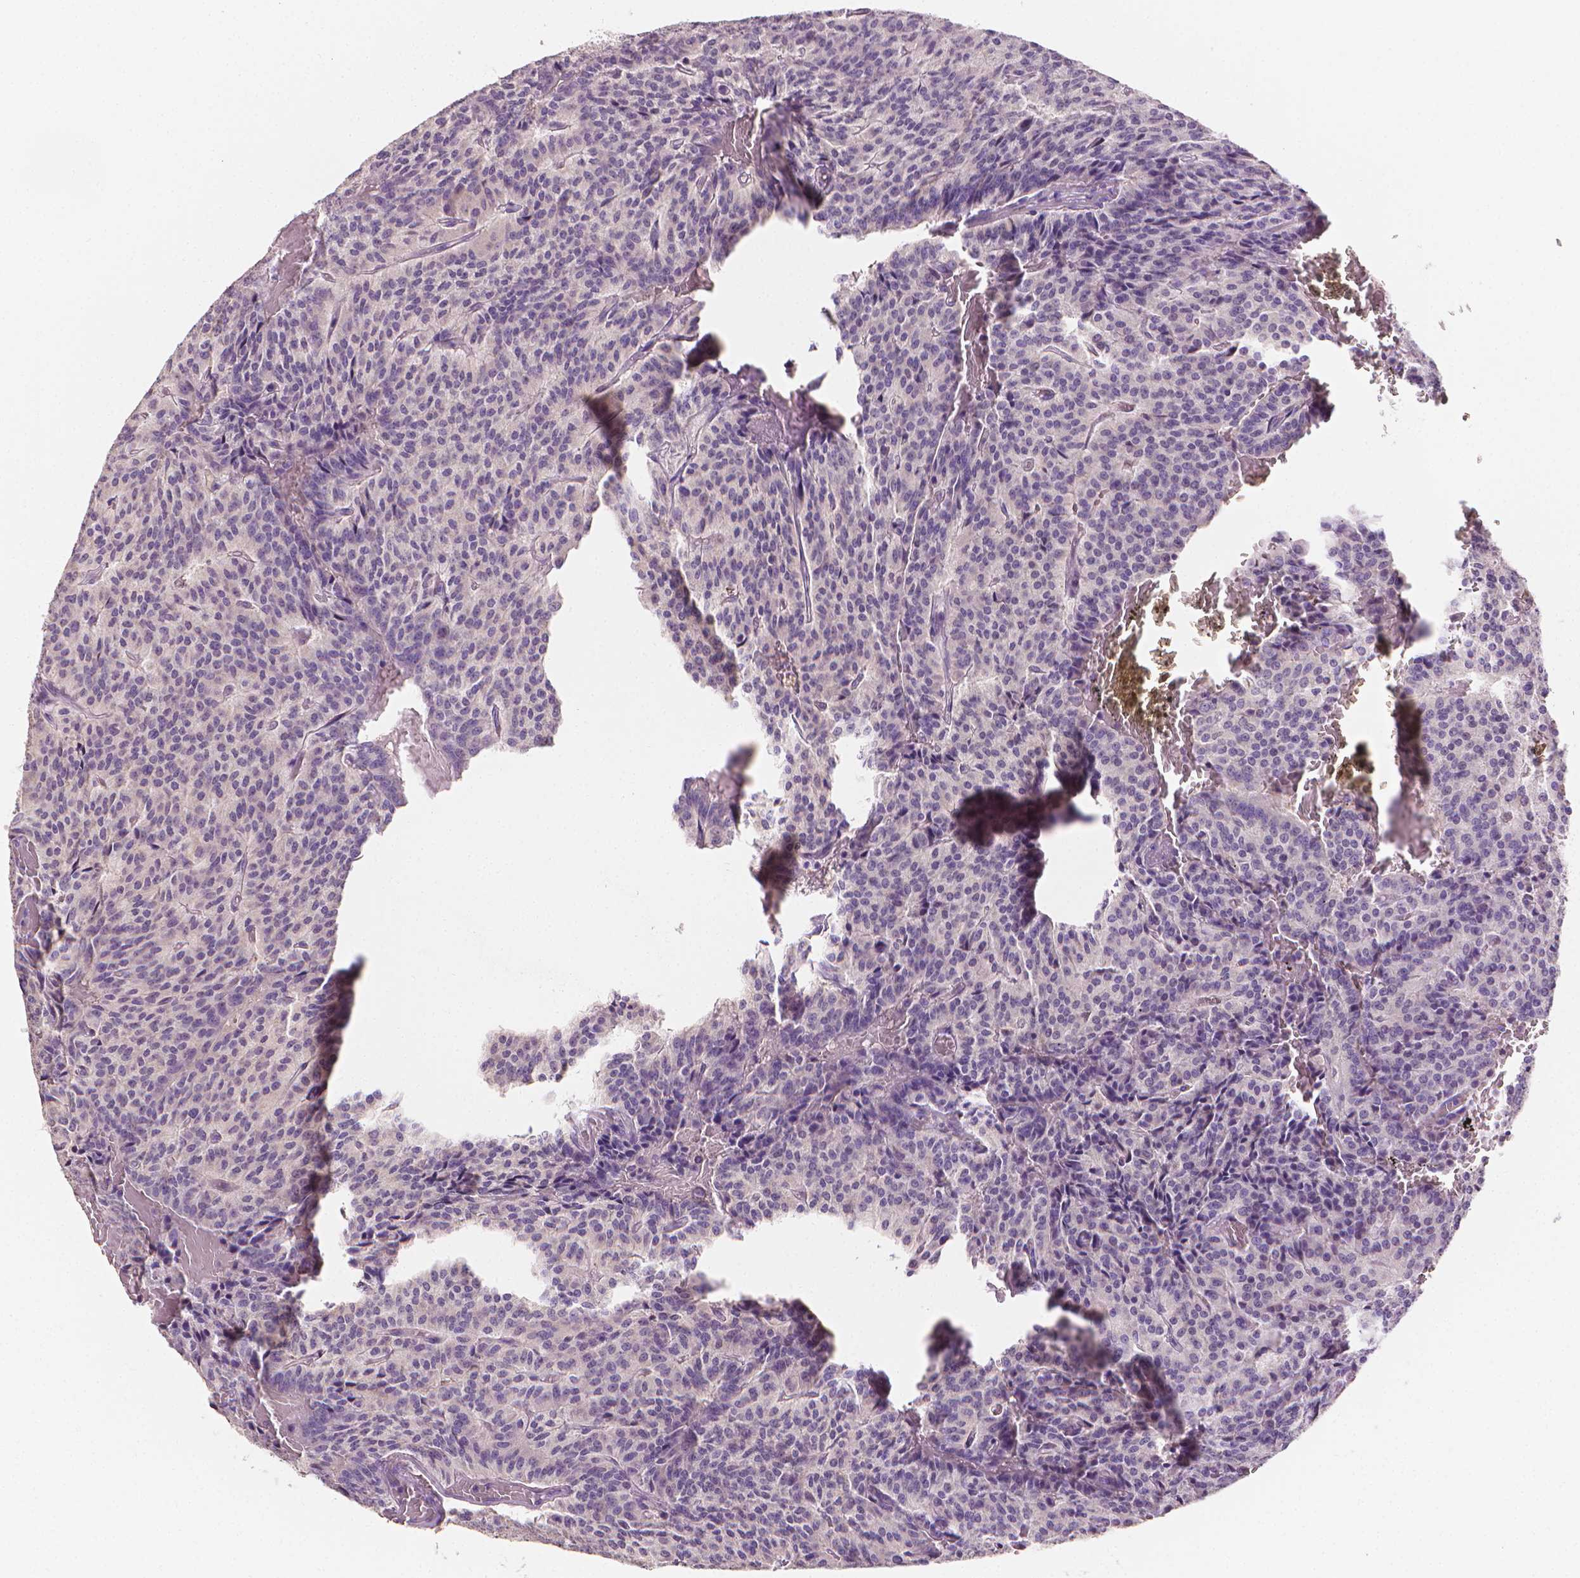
{"staining": {"intensity": "negative", "quantity": "none", "location": "none"}, "tissue": "carcinoid", "cell_type": "Tumor cells", "image_type": "cancer", "snomed": [{"axis": "morphology", "description": "Carcinoid, malignant, NOS"}, {"axis": "topography", "description": "Lung"}], "caption": "This micrograph is of carcinoid stained with immunohistochemistry (IHC) to label a protein in brown with the nuclei are counter-stained blue. There is no staining in tumor cells.", "gene": "FASN", "patient": {"sex": "male", "age": 70}}